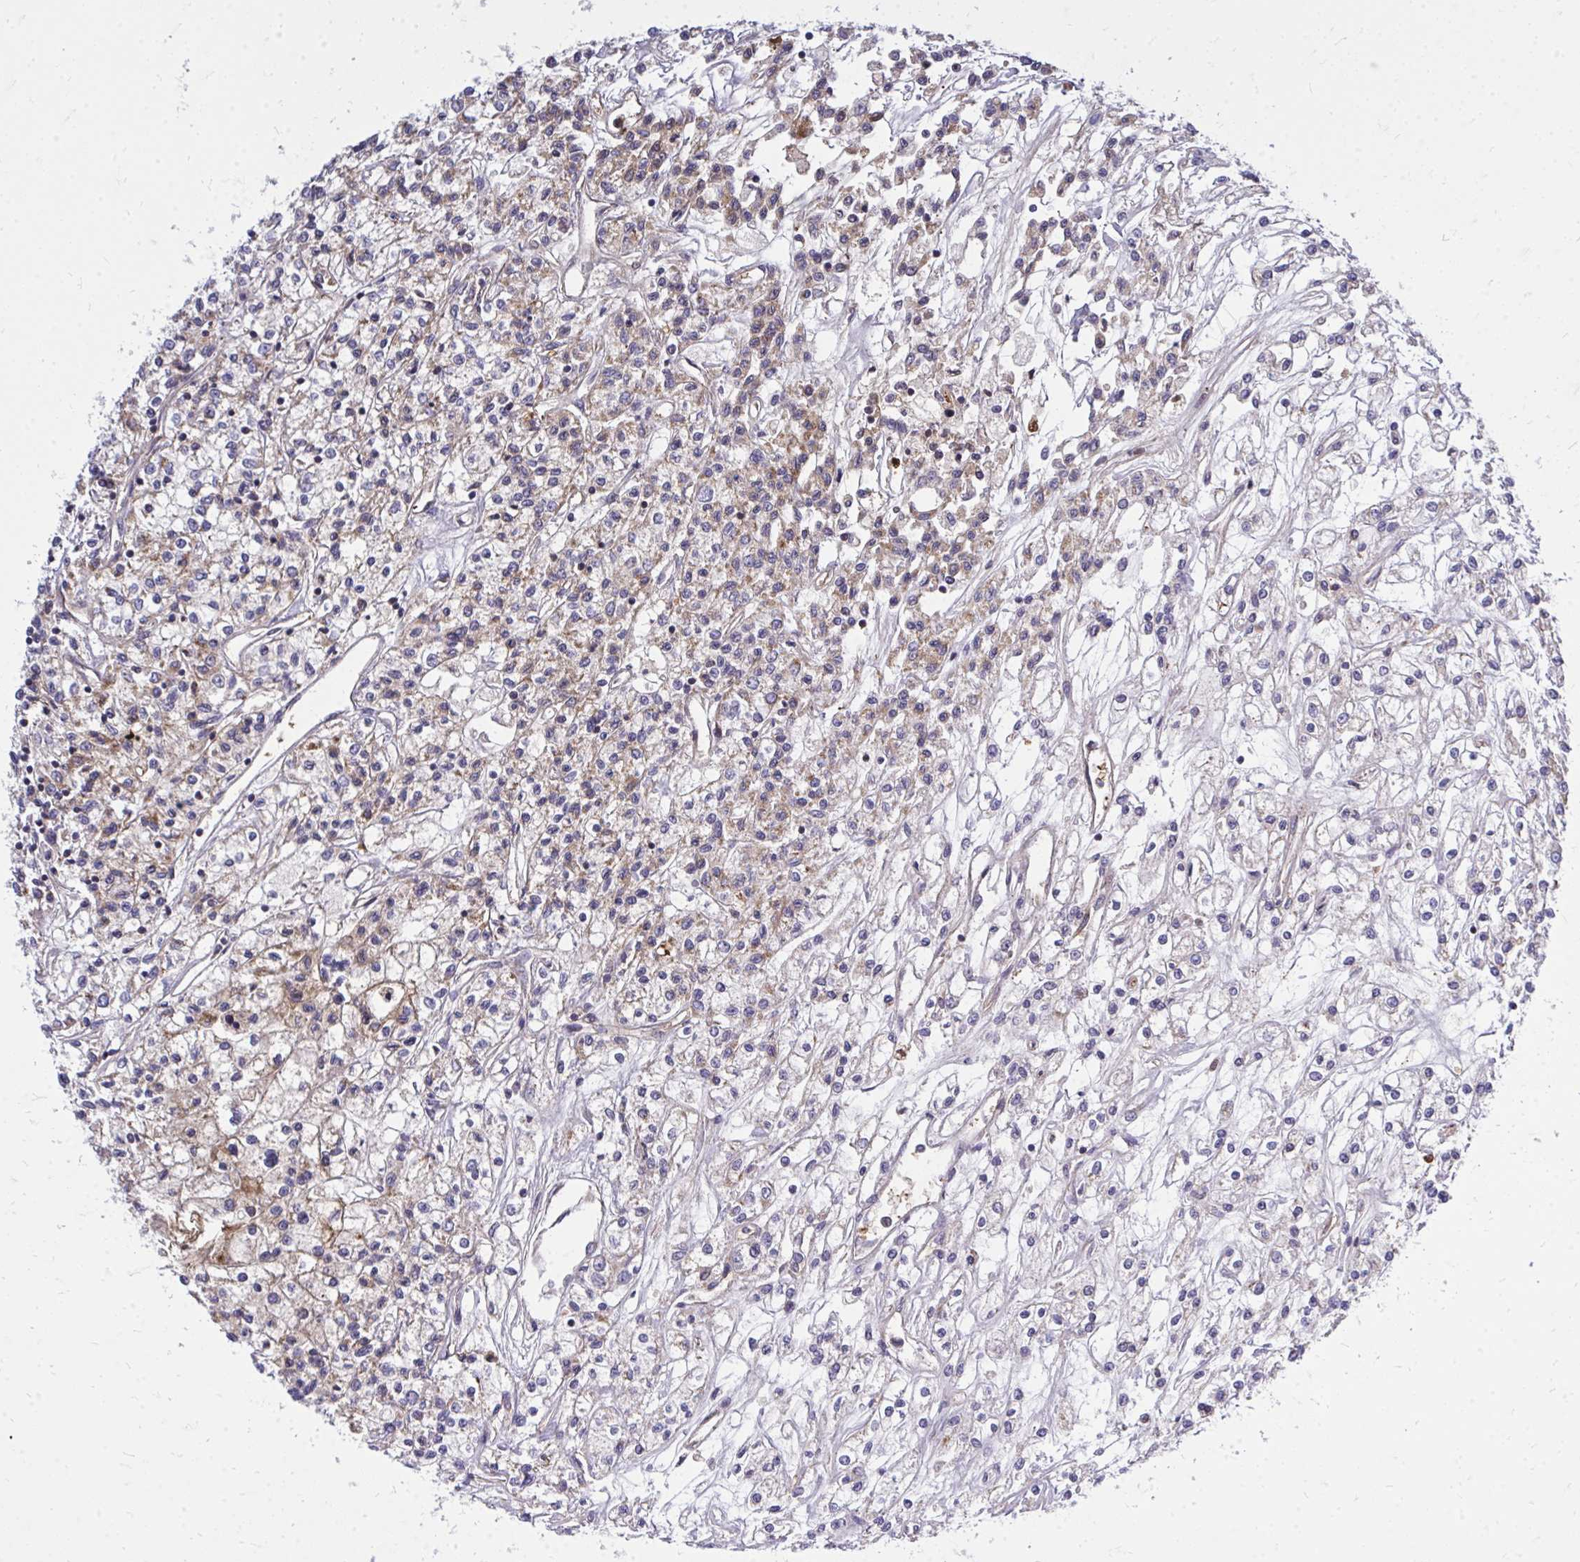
{"staining": {"intensity": "weak", "quantity": "25%-75%", "location": "cytoplasmic/membranous"}, "tissue": "renal cancer", "cell_type": "Tumor cells", "image_type": "cancer", "snomed": [{"axis": "morphology", "description": "Adenocarcinoma, NOS"}, {"axis": "topography", "description": "Kidney"}], "caption": "This is a micrograph of immunohistochemistry (IHC) staining of adenocarcinoma (renal), which shows weak expression in the cytoplasmic/membranous of tumor cells.", "gene": "PDK4", "patient": {"sex": "female", "age": 59}}